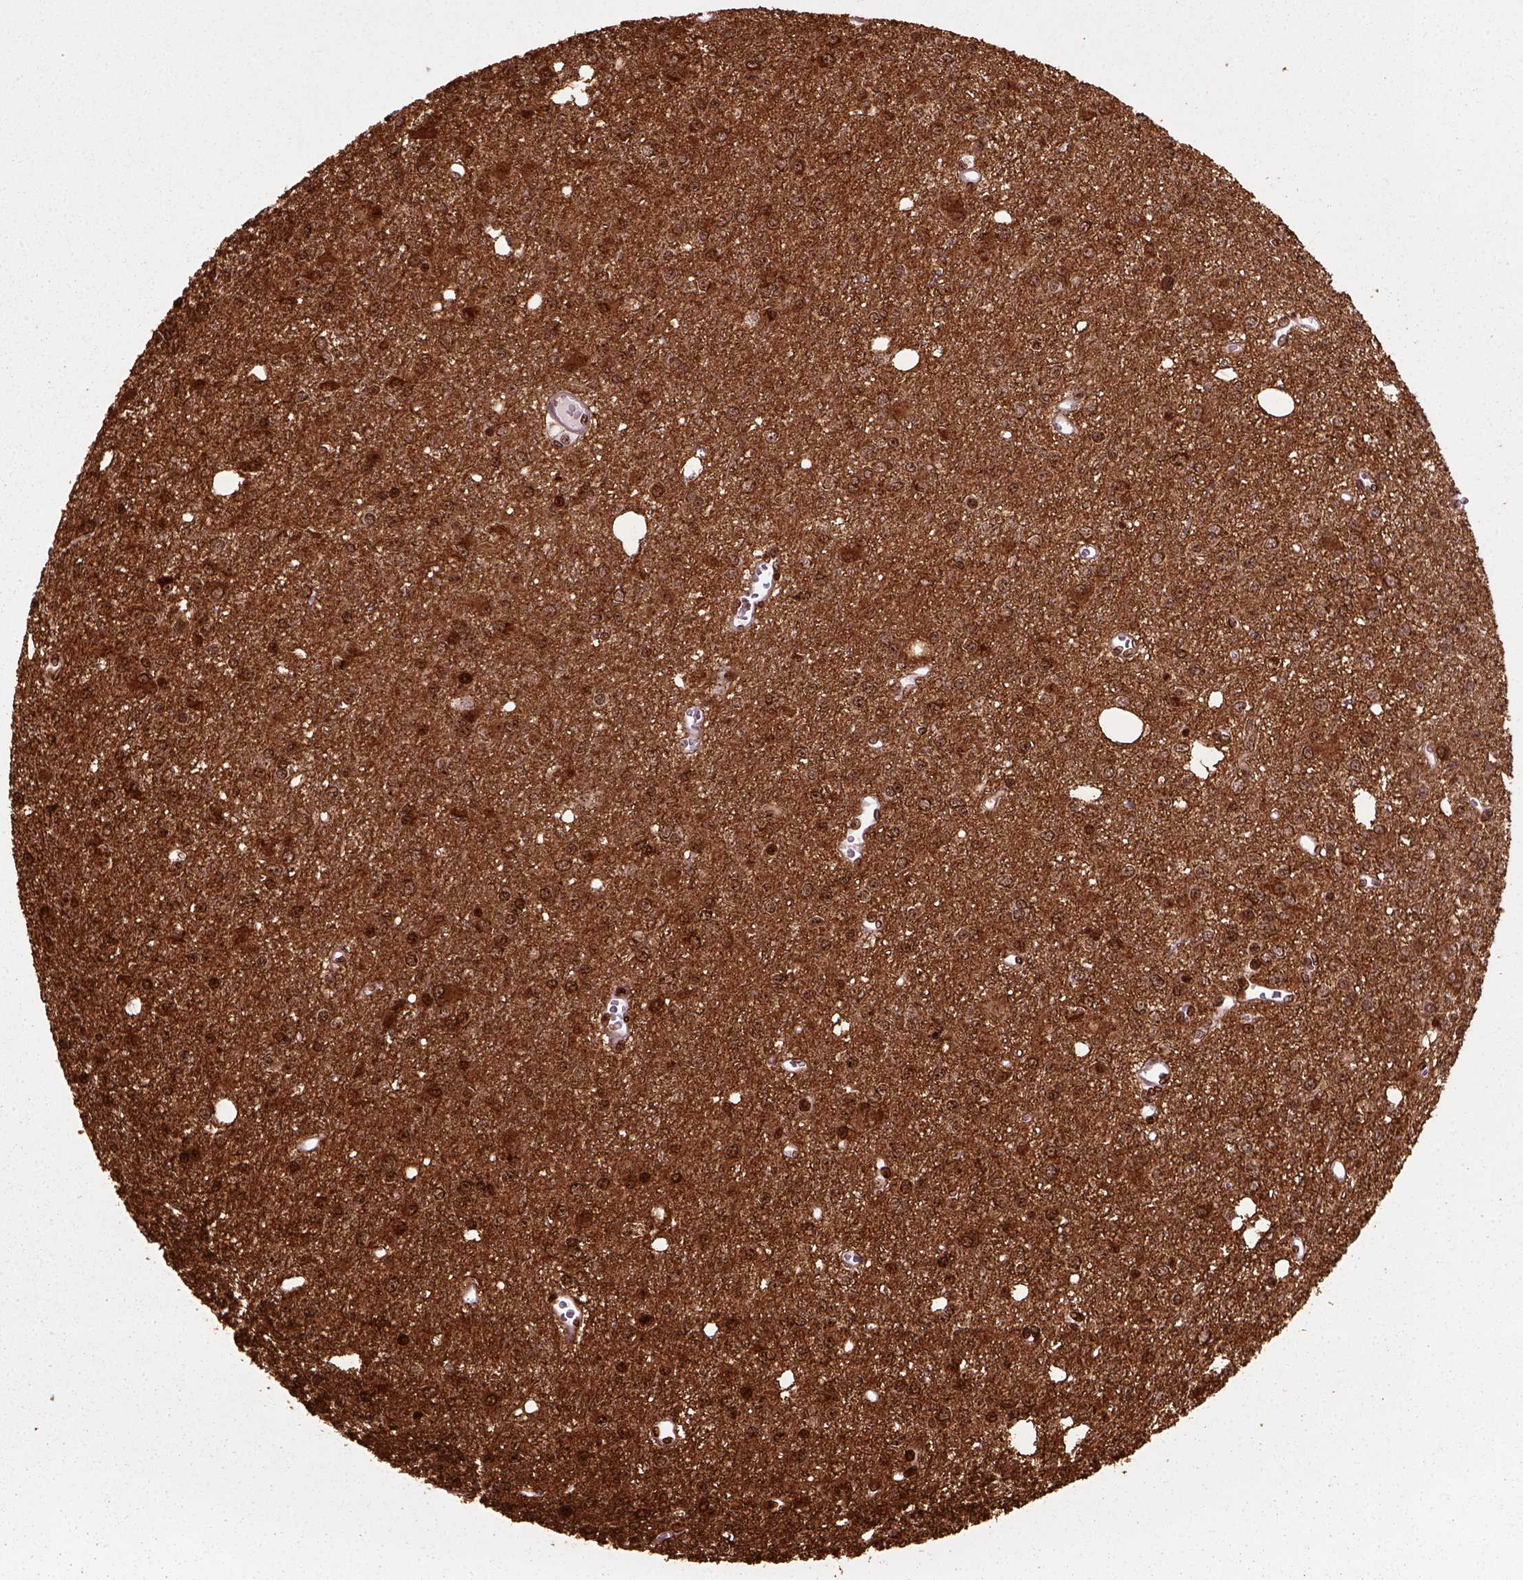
{"staining": {"intensity": "strong", "quantity": ">75%", "location": "cytoplasmic/membranous,nuclear"}, "tissue": "glioma", "cell_type": "Tumor cells", "image_type": "cancer", "snomed": [{"axis": "morphology", "description": "Glioma, malignant, Low grade"}, {"axis": "topography", "description": "Brain"}], "caption": "Protein staining of malignant low-grade glioma tissue exhibits strong cytoplasmic/membranous and nuclear expression in approximately >75% of tumor cells.", "gene": "MARCKS", "patient": {"sex": "female", "age": 45}}